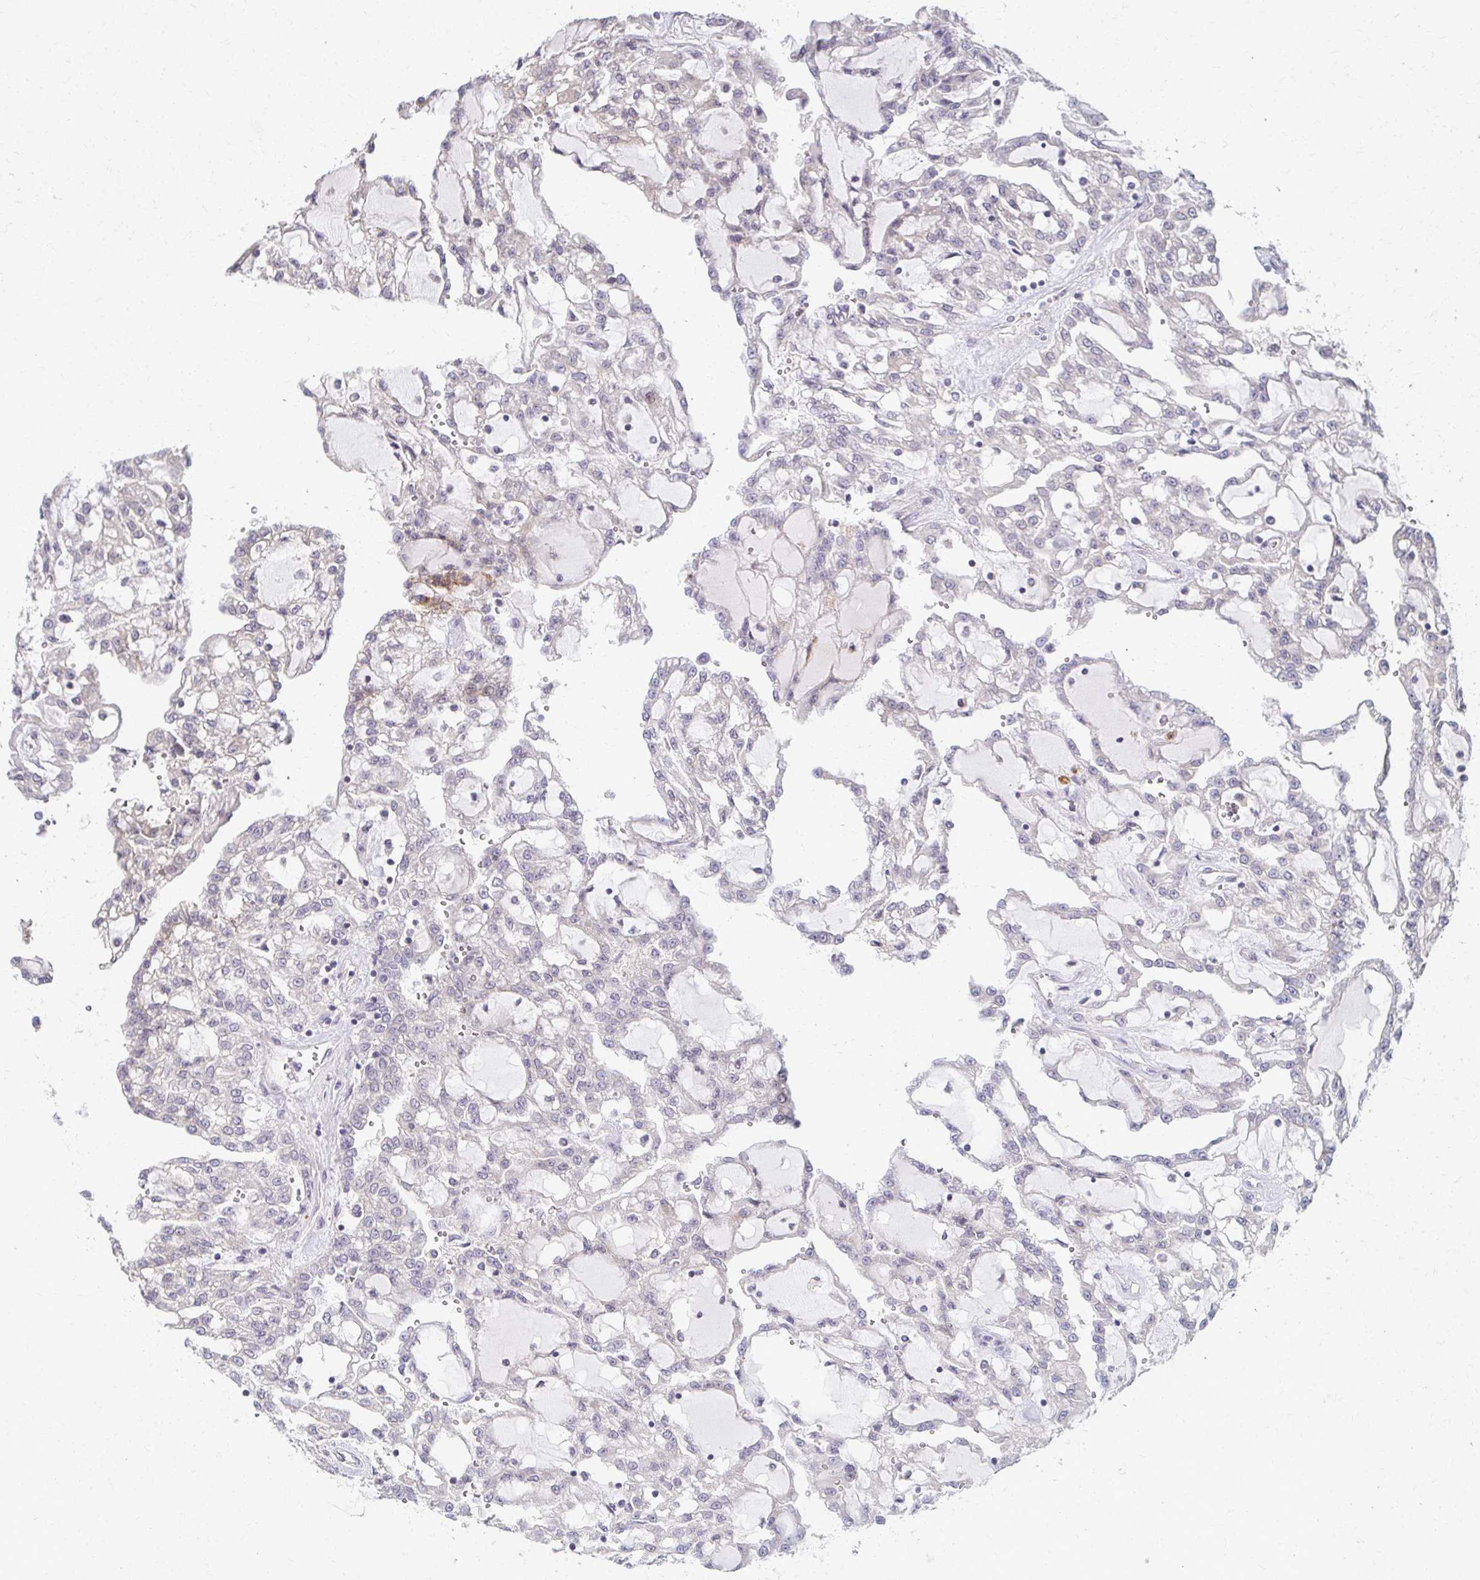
{"staining": {"intensity": "negative", "quantity": "none", "location": "none"}, "tissue": "renal cancer", "cell_type": "Tumor cells", "image_type": "cancer", "snomed": [{"axis": "morphology", "description": "Adenocarcinoma, NOS"}, {"axis": "topography", "description": "Kidney"}], "caption": "The immunohistochemistry micrograph has no significant positivity in tumor cells of renal cancer (adenocarcinoma) tissue. The staining is performed using DAB (3,3'-diaminobenzidine) brown chromogen with nuclei counter-stained in using hematoxylin.", "gene": "EOLA2", "patient": {"sex": "male", "age": 63}}